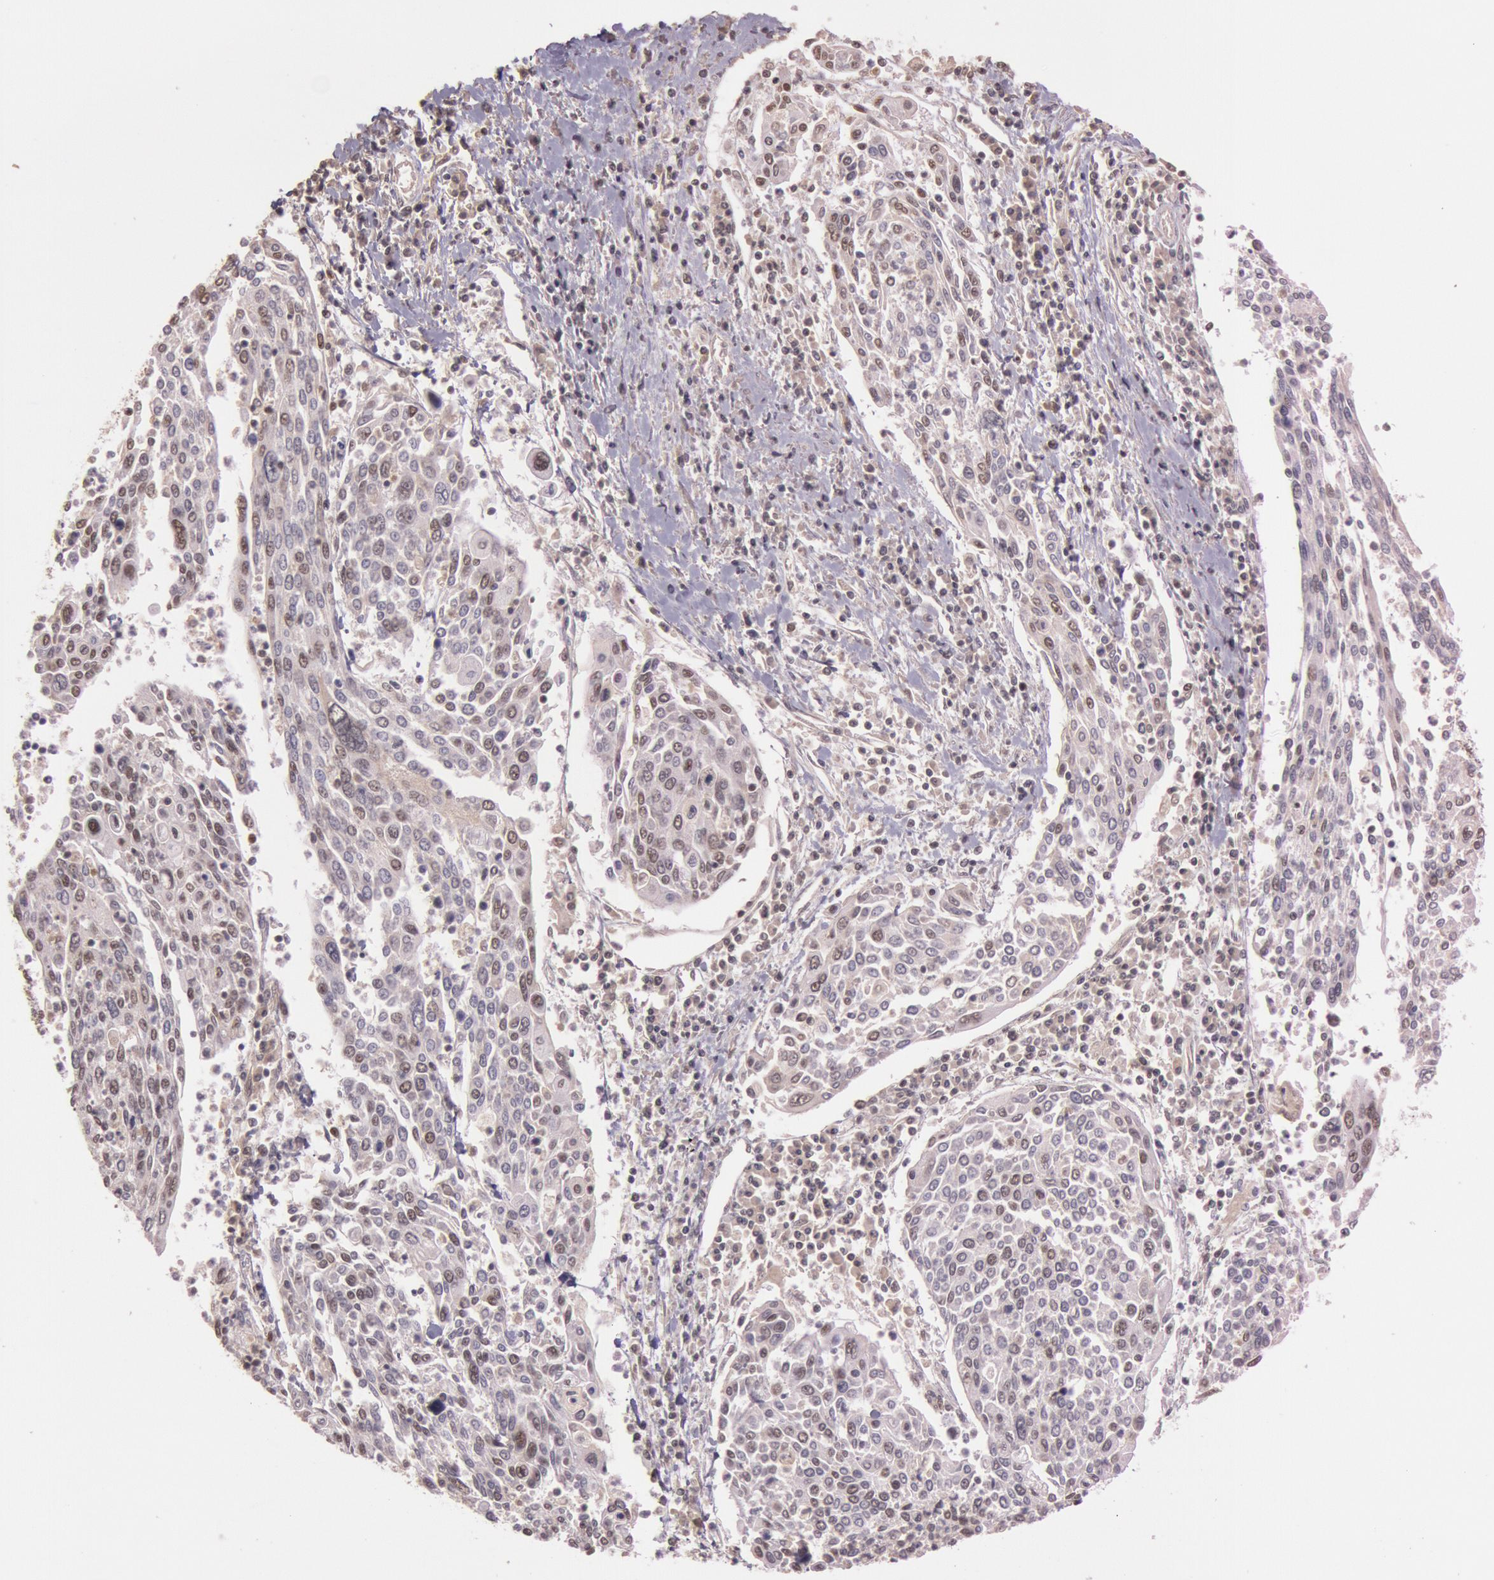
{"staining": {"intensity": "weak", "quantity": "<25%", "location": "nuclear"}, "tissue": "cervical cancer", "cell_type": "Tumor cells", "image_type": "cancer", "snomed": [{"axis": "morphology", "description": "Squamous cell carcinoma, NOS"}, {"axis": "topography", "description": "Cervix"}], "caption": "This is a micrograph of IHC staining of cervical cancer, which shows no staining in tumor cells.", "gene": "TASL", "patient": {"sex": "female", "age": 40}}